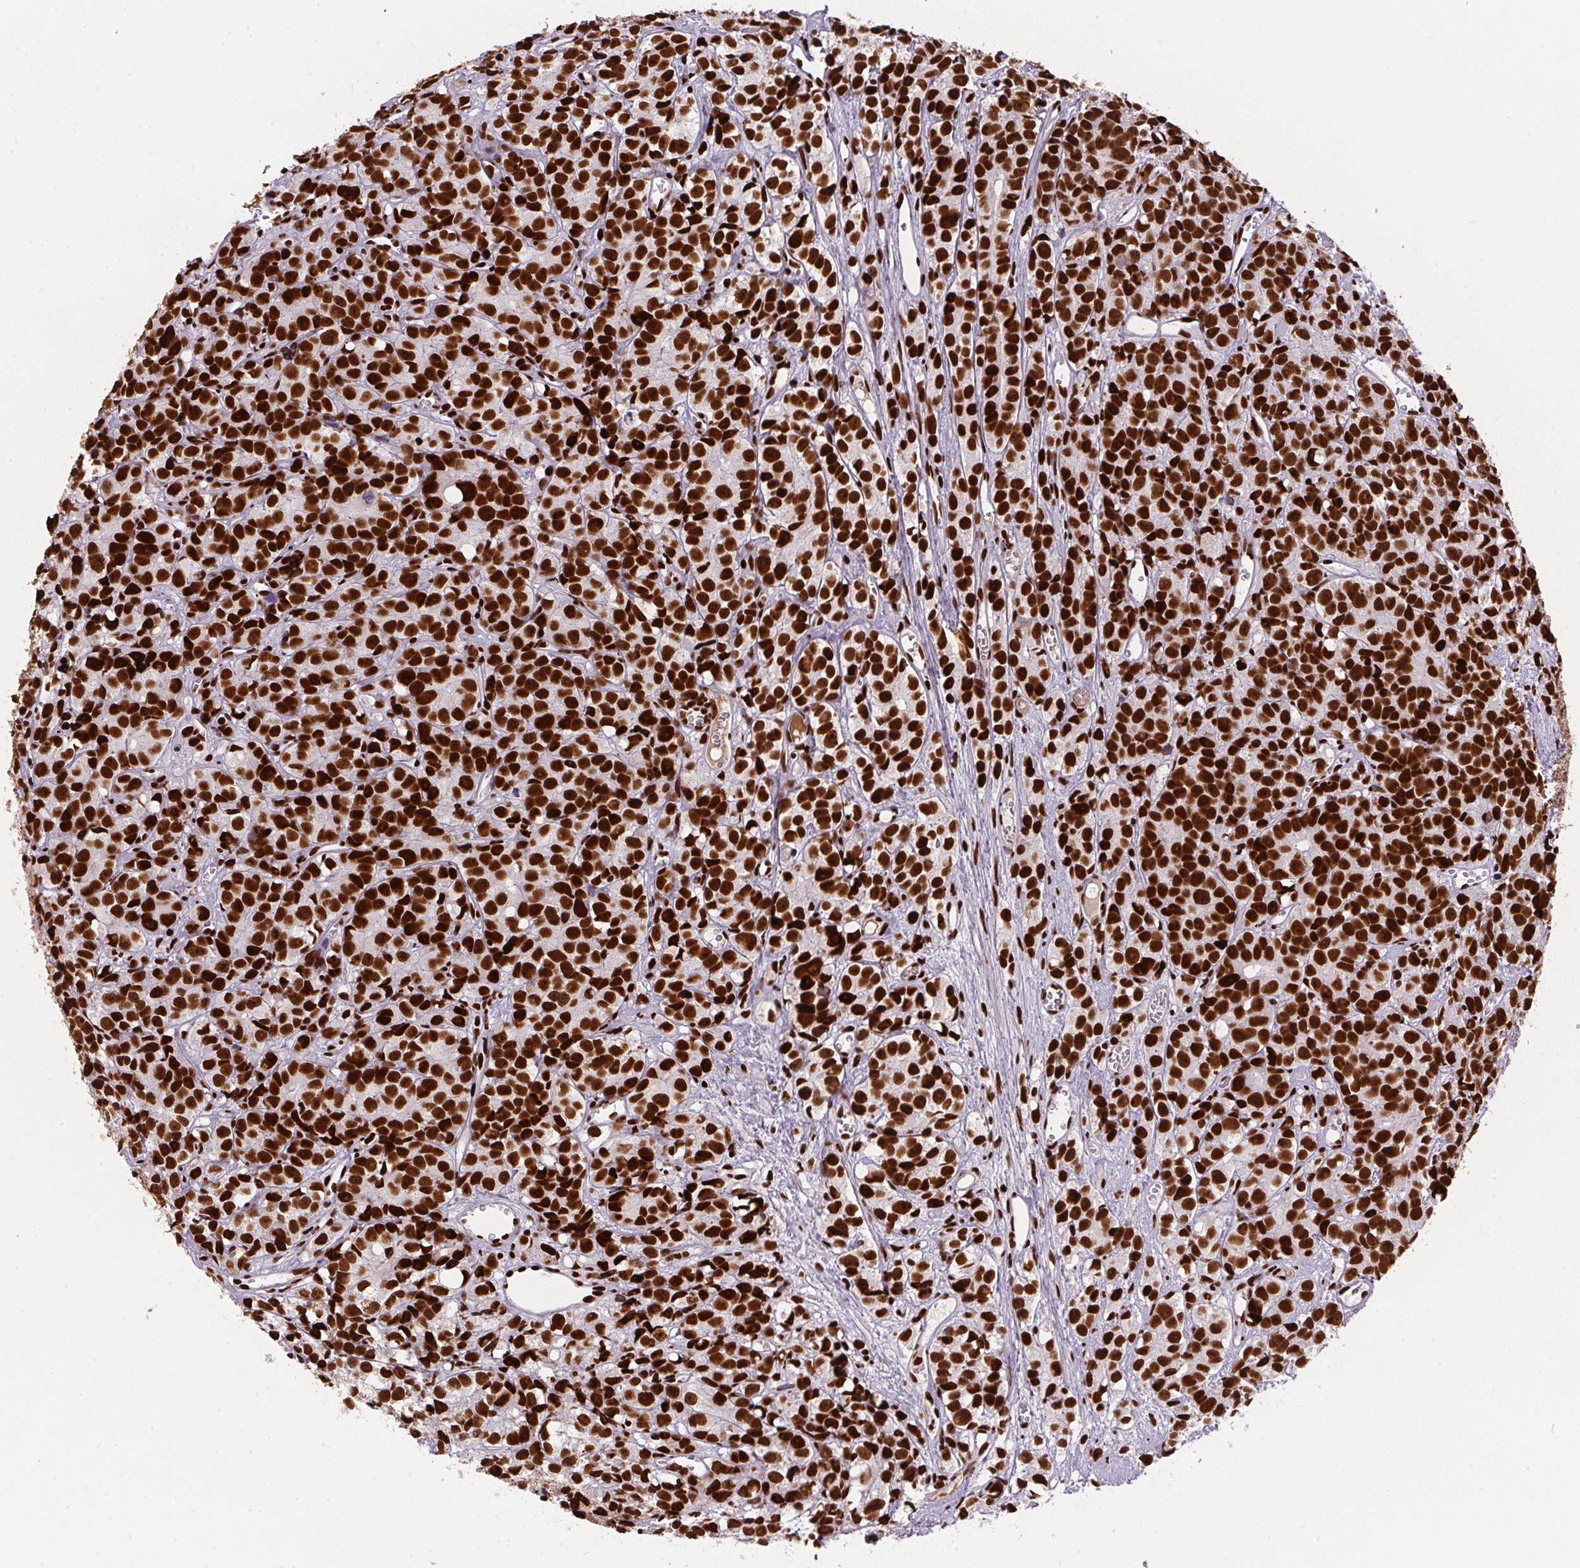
{"staining": {"intensity": "strong", "quantity": ">75%", "location": "nuclear"}, "tissue": "prostate cancer", "cell_type": "Tumor cells", "image_type": "cancer", "snomed": [{"axis": "morphology", "description": "Adenocarcinoma, High grade"}, {"axis": "topography", "description": "Prostate"}], "caption": "Immunohistochemistry (DAB (3,3'-diaminobenzidine)) staining of human prostate cancer (adenocarcinoma (high-grade)) reveals strong nuclear protein positivity in approximately >75% of tumor cells.", "gene": "PAGE3", "patient": {"sex": "male", "age": 77}}